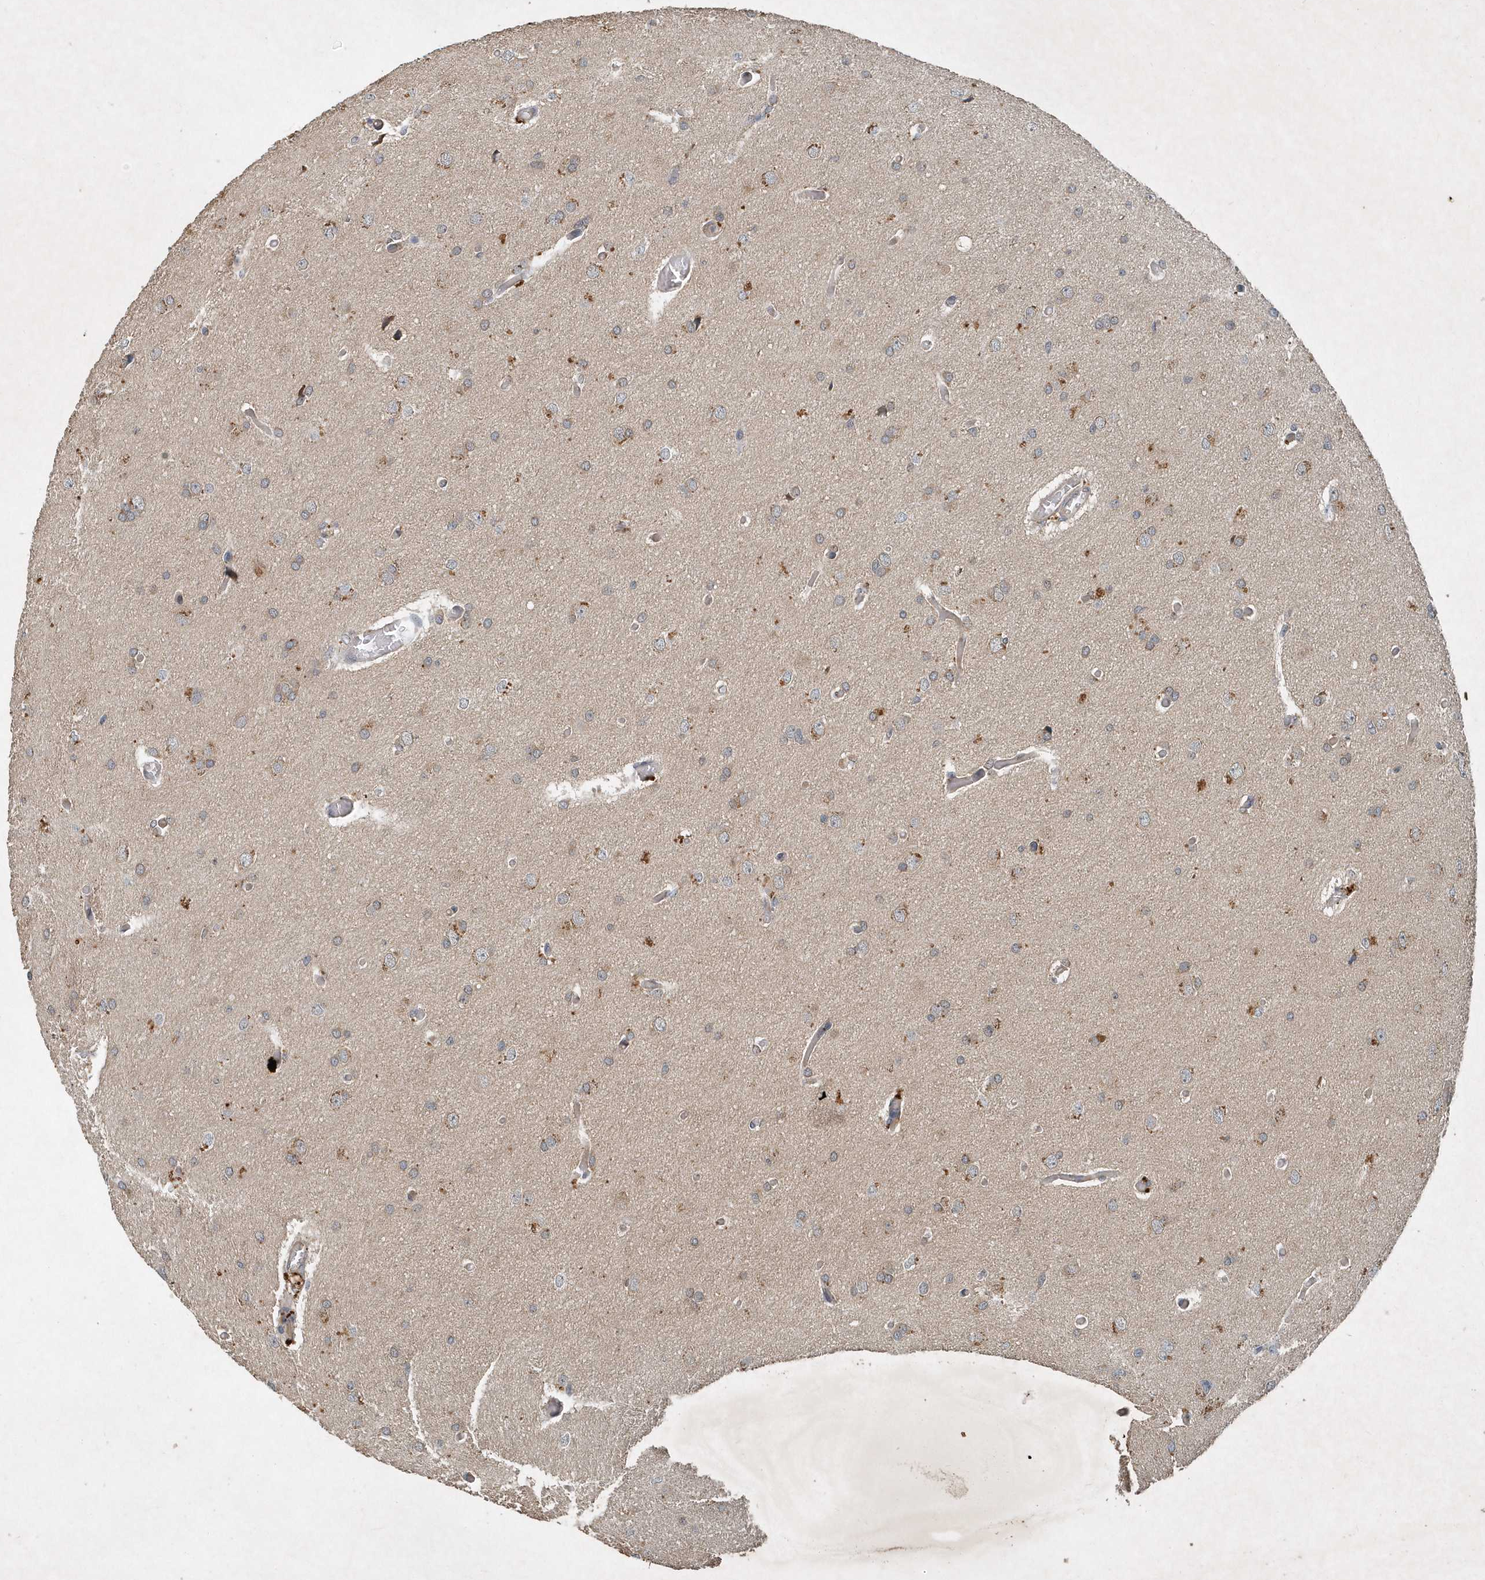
{"staining": {"intensity": "negative", "quantity": "none", "location": "none"}, "tissue": "glioma", "cell_type": "Tumor cells", "image_type": "cancer", "snomed": [{"axis": "morphology", "description": "Glioma, malignant, High grade"}, {"axis": "topography", "description": "Cerebral cortex"}], "caption": "The immunohistochemistry image has no significant expression in tumor cells of glioma tissue.", "gene": "SCFD2", "patient": {"sex": "female", "age": 36}}